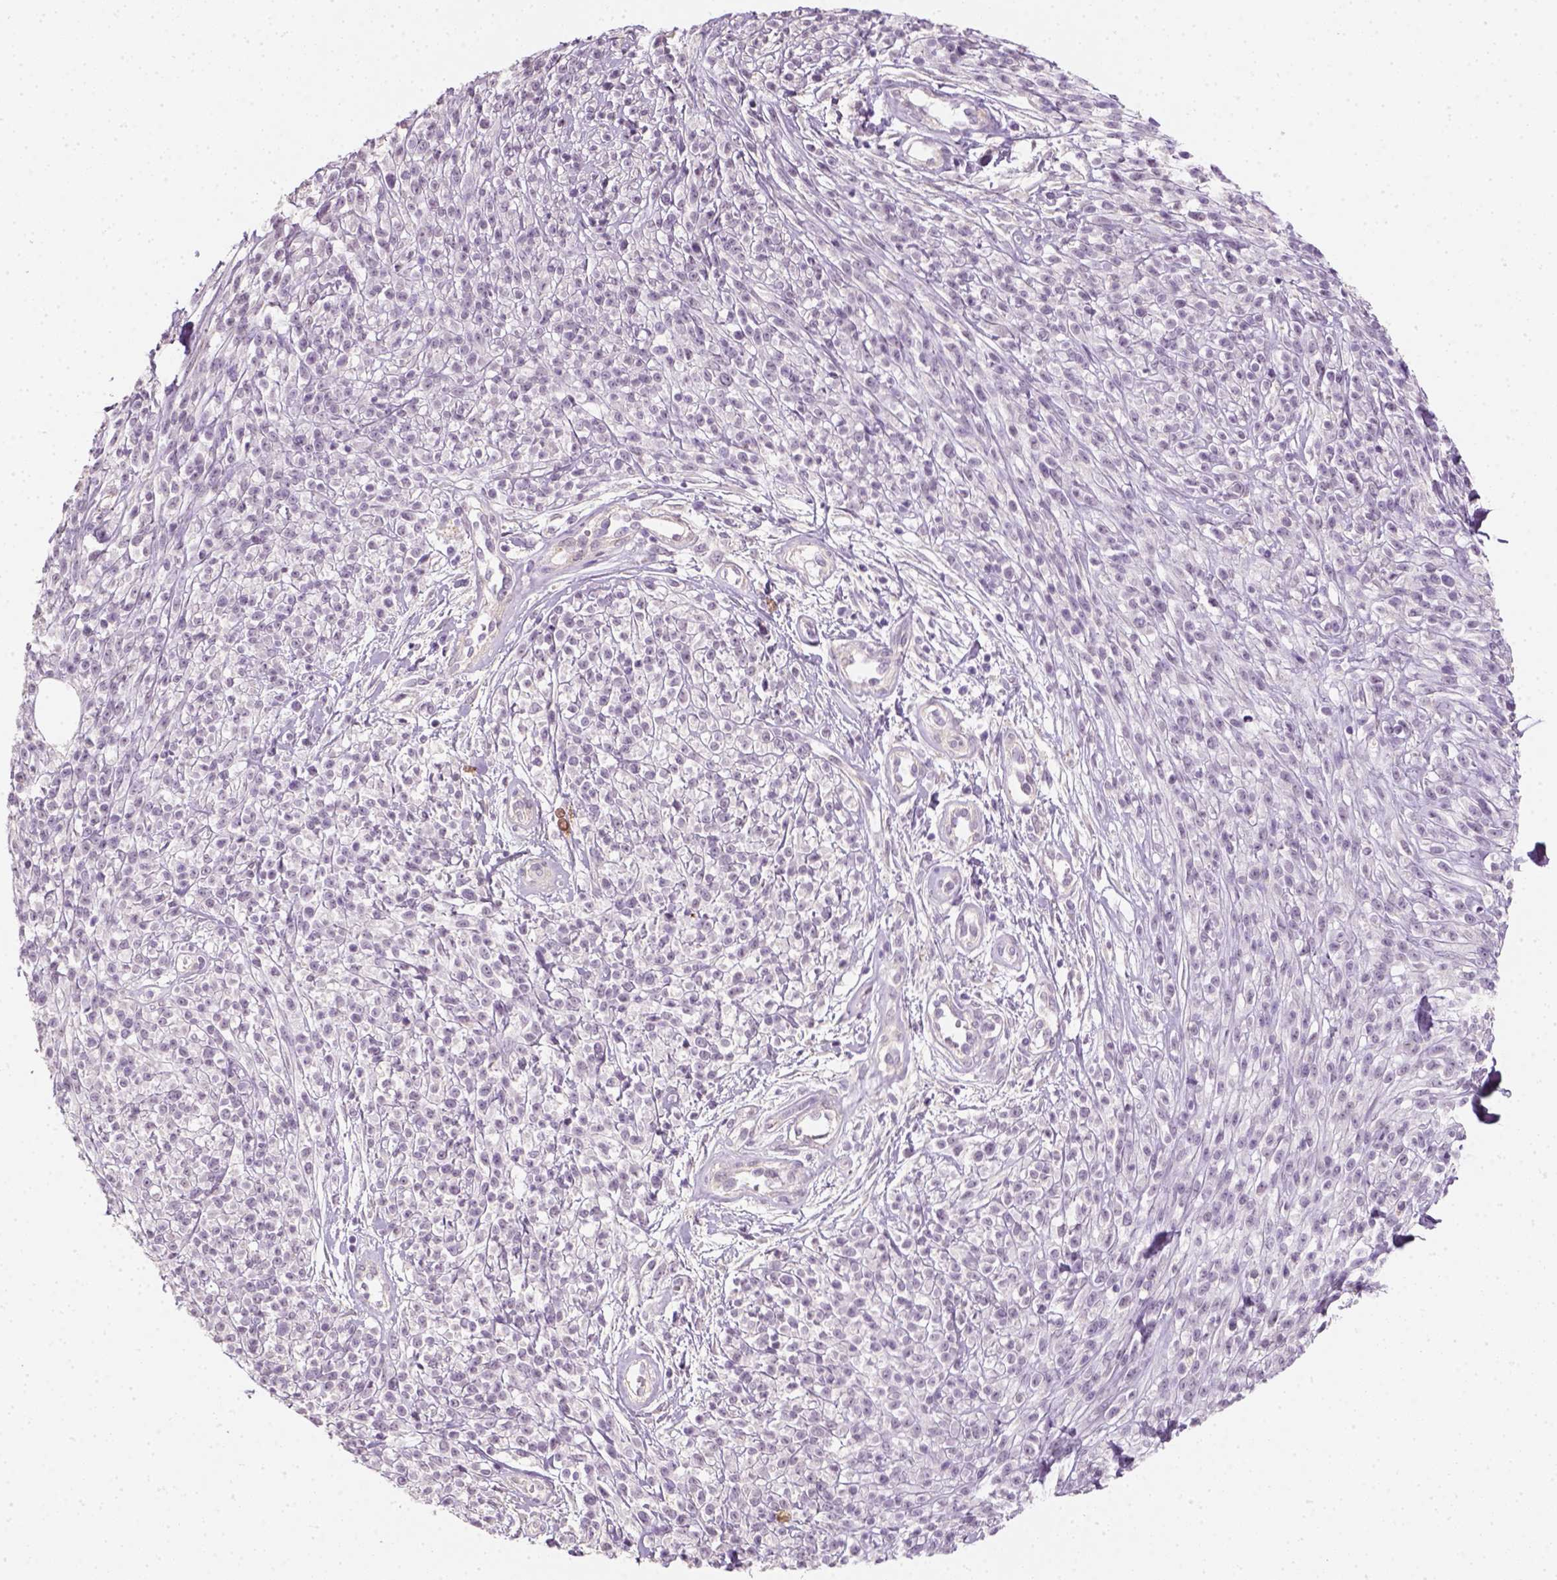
{"staining": {"intensity": "negative", "quantity": "none", "location": "none"}, "tissue": "melanoma", "cell_type": "Tumor cells", "image_type": "cancer", "snomed": [{"axis": "morphology", "description": "Malignant melanoma, NOS"}, {"axis": "topography", "description": "Skin"}, {"axis": "topography", "description": "Skin of trunk"}], "caption": "The histopathology image reveals no staining of tumor cells in melanoma.", "gene": "FAM163B", "patient": {"sex": "male", "age": 74}}